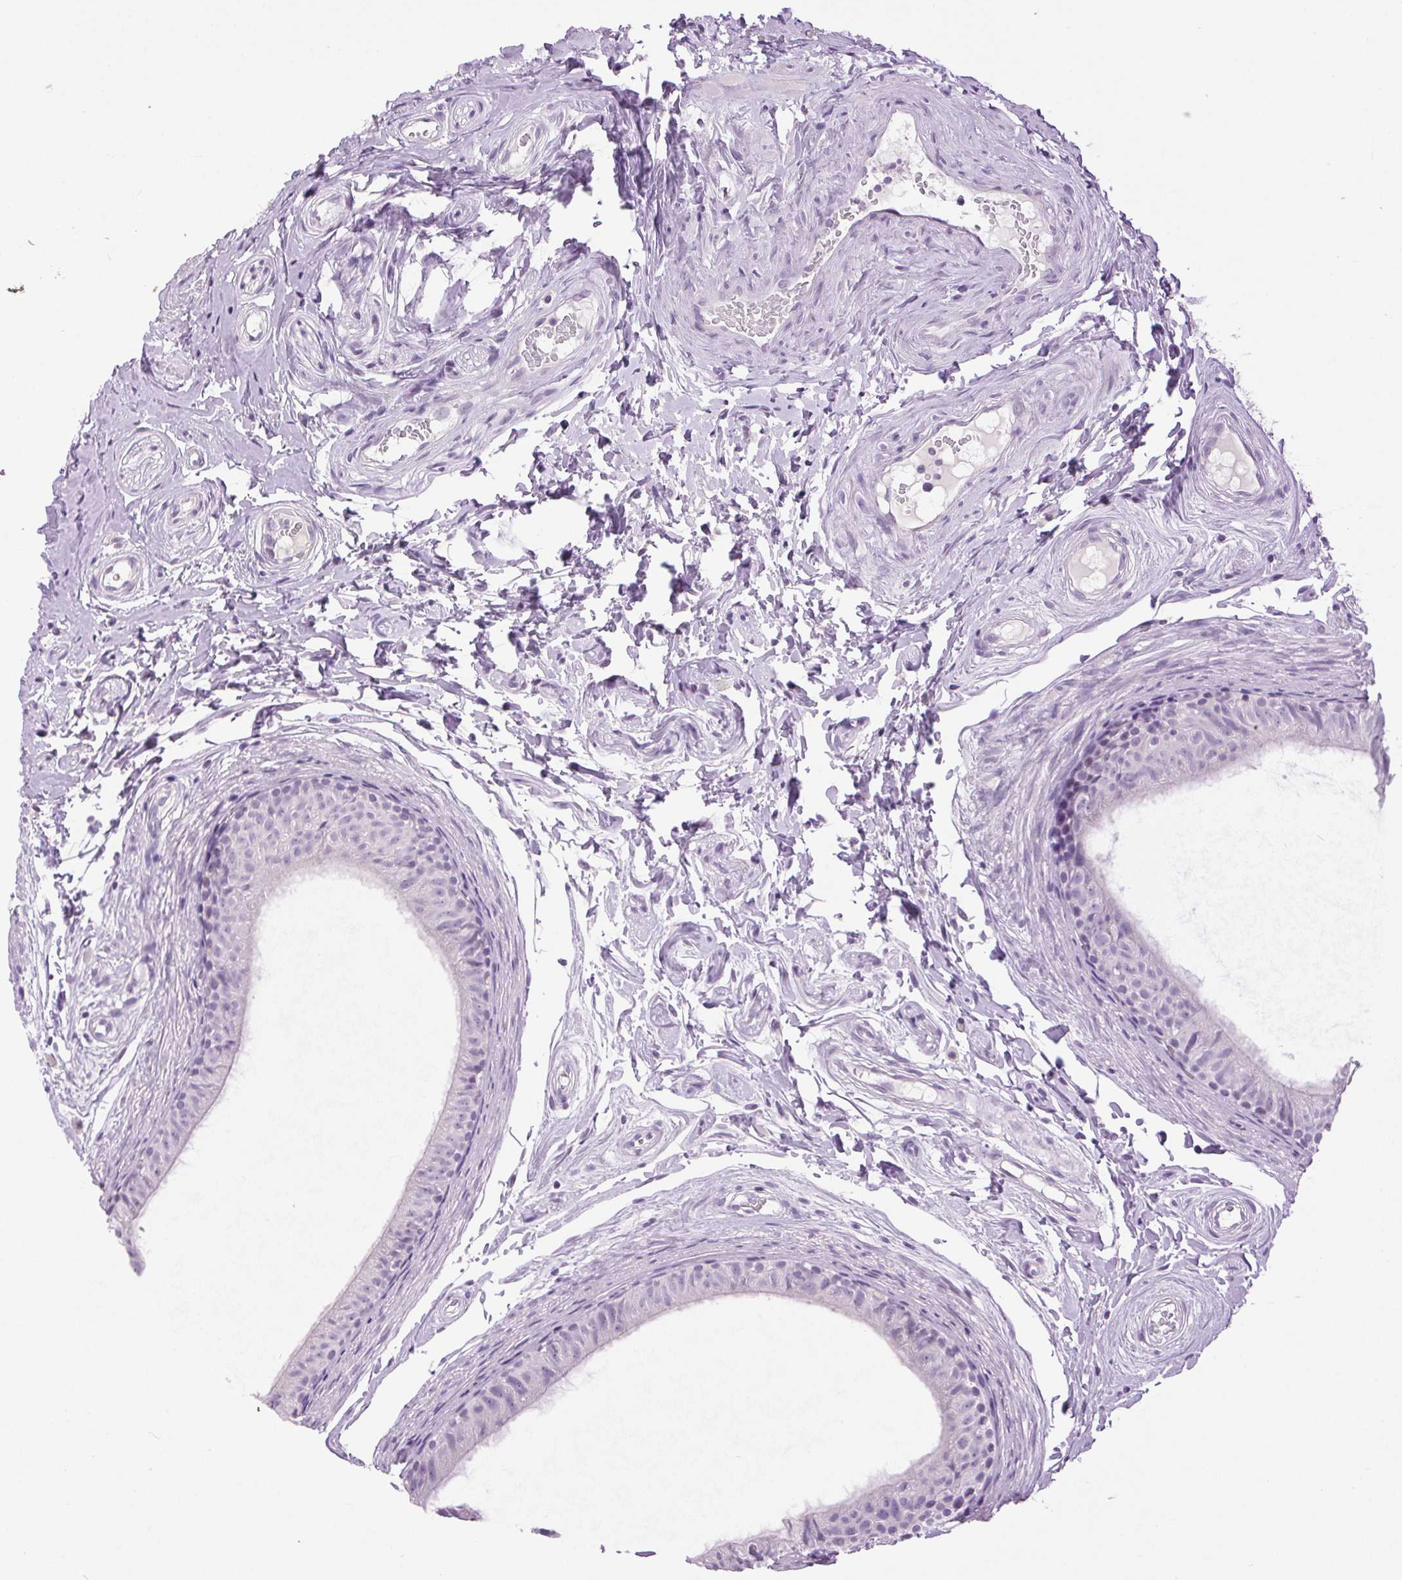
{"staining": {"intensity": "negative", "quantity": "none", "location": "none"}, "tissue": "epididymis", "cell_type": "Glandular cells", "image_type": "normal", "snomed": [{"axis": "morphology", "description": "Normal tissue, NOS"}, {"axis": "topography", "description": "Epididymis"}], "caption": "A high-resolution image shows immunohistochemistry (IHC) staining of unremarkable epididymis, which demonstrates no significant positivity in glandular cells. The staining was performed using DAB to visualize the protein expression in brown, while the nuclei were stained in blue with hematoxylin (Magnification: 20x).", "gene": "TMEM88B", "patient": {"sex": "male", "age": 45}}